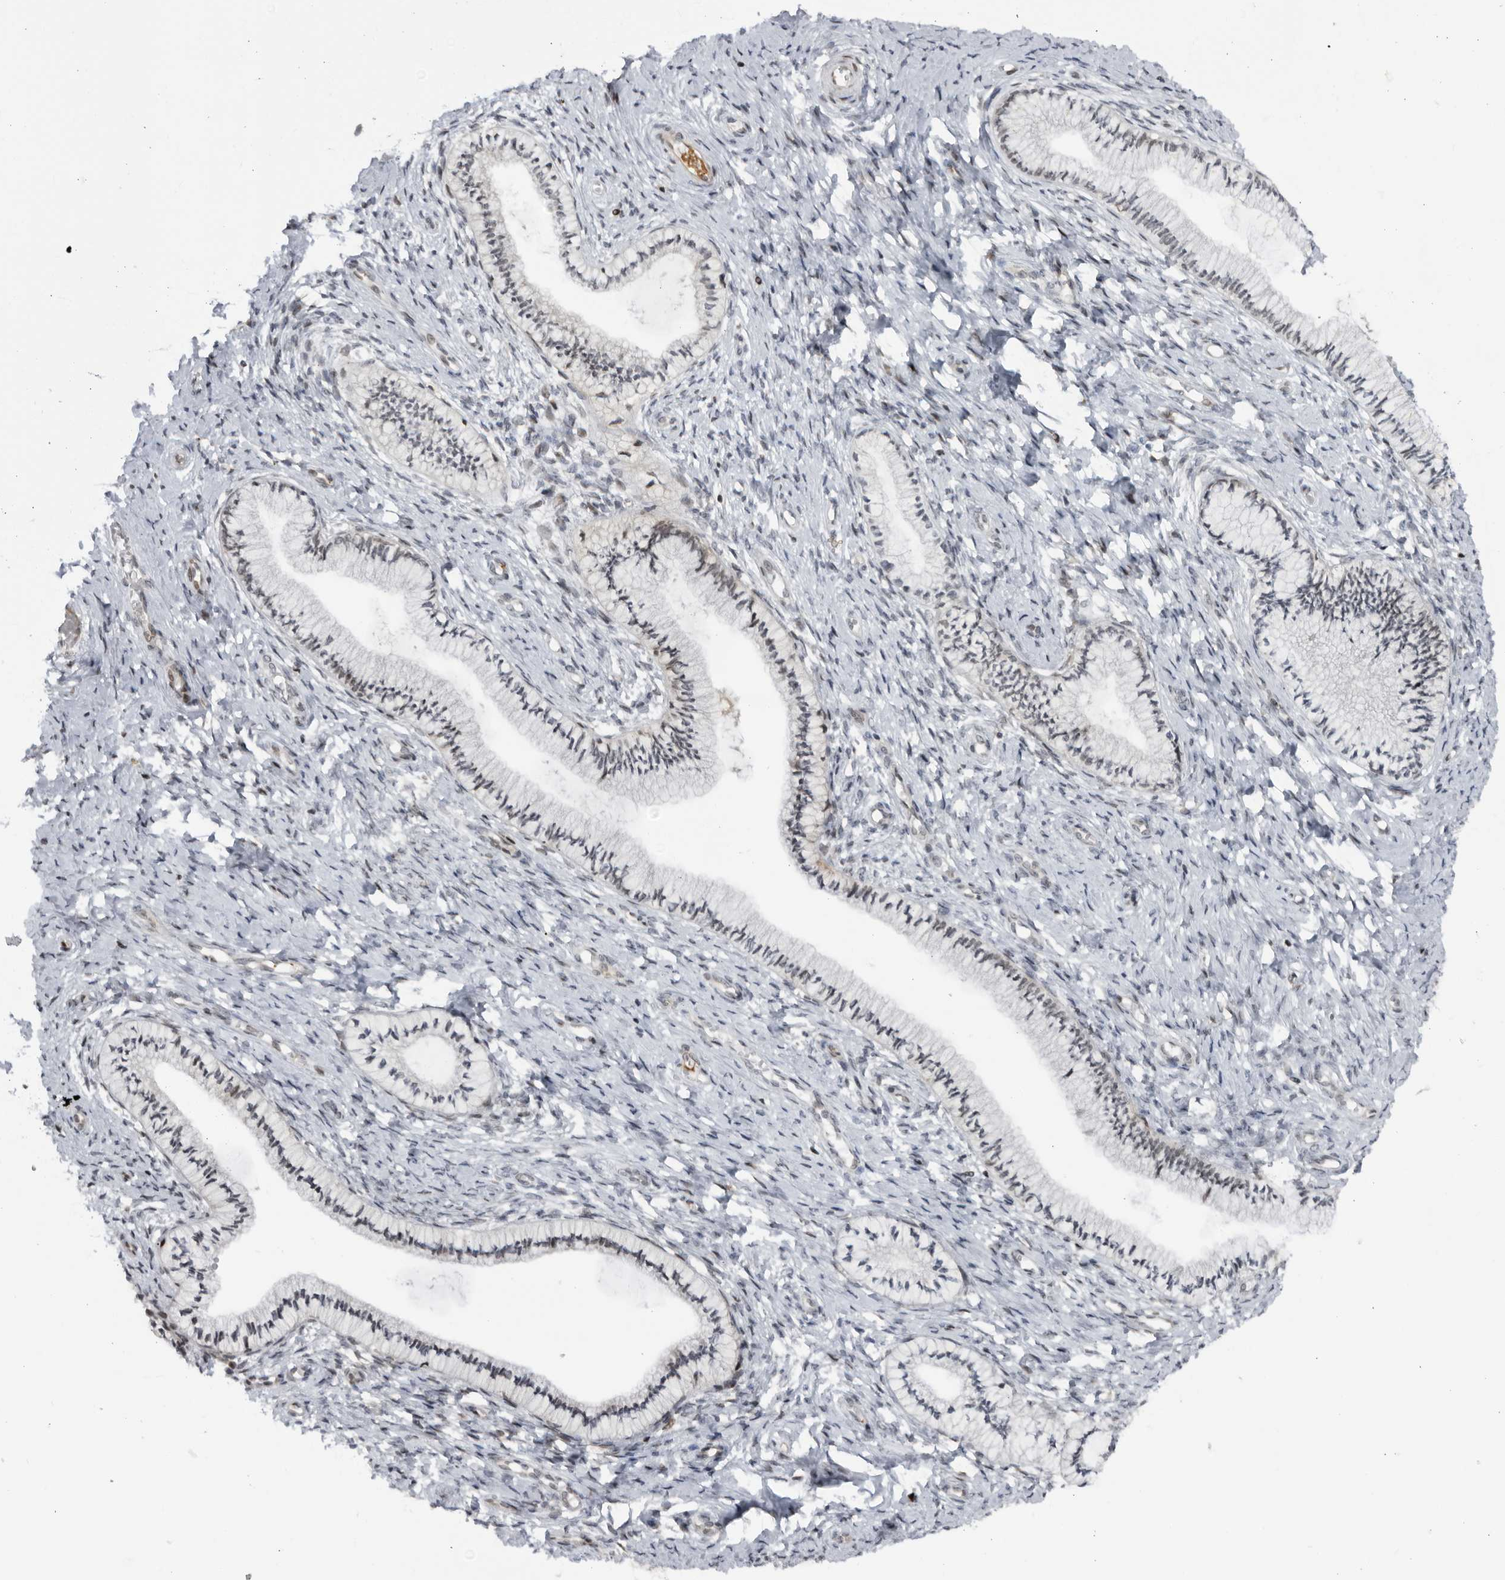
{"staining": {"intensity": "negative", "quantity": "none", "location": "none"}, "tissue": "cervix", "cell_type": "Glandular cells", "image_type": "normal", "snomed": [{"axis": "morphology", "description": "Normal tissue, NOS"}, {"axis": "topography", "description": "Cervix"}], "caption": "Human cervix stained for a protein using immunohistochemistry demonstrates no positivity in glandular cells.", "gene": "DTL", "patient": {"sex": "female", "age": 36}}